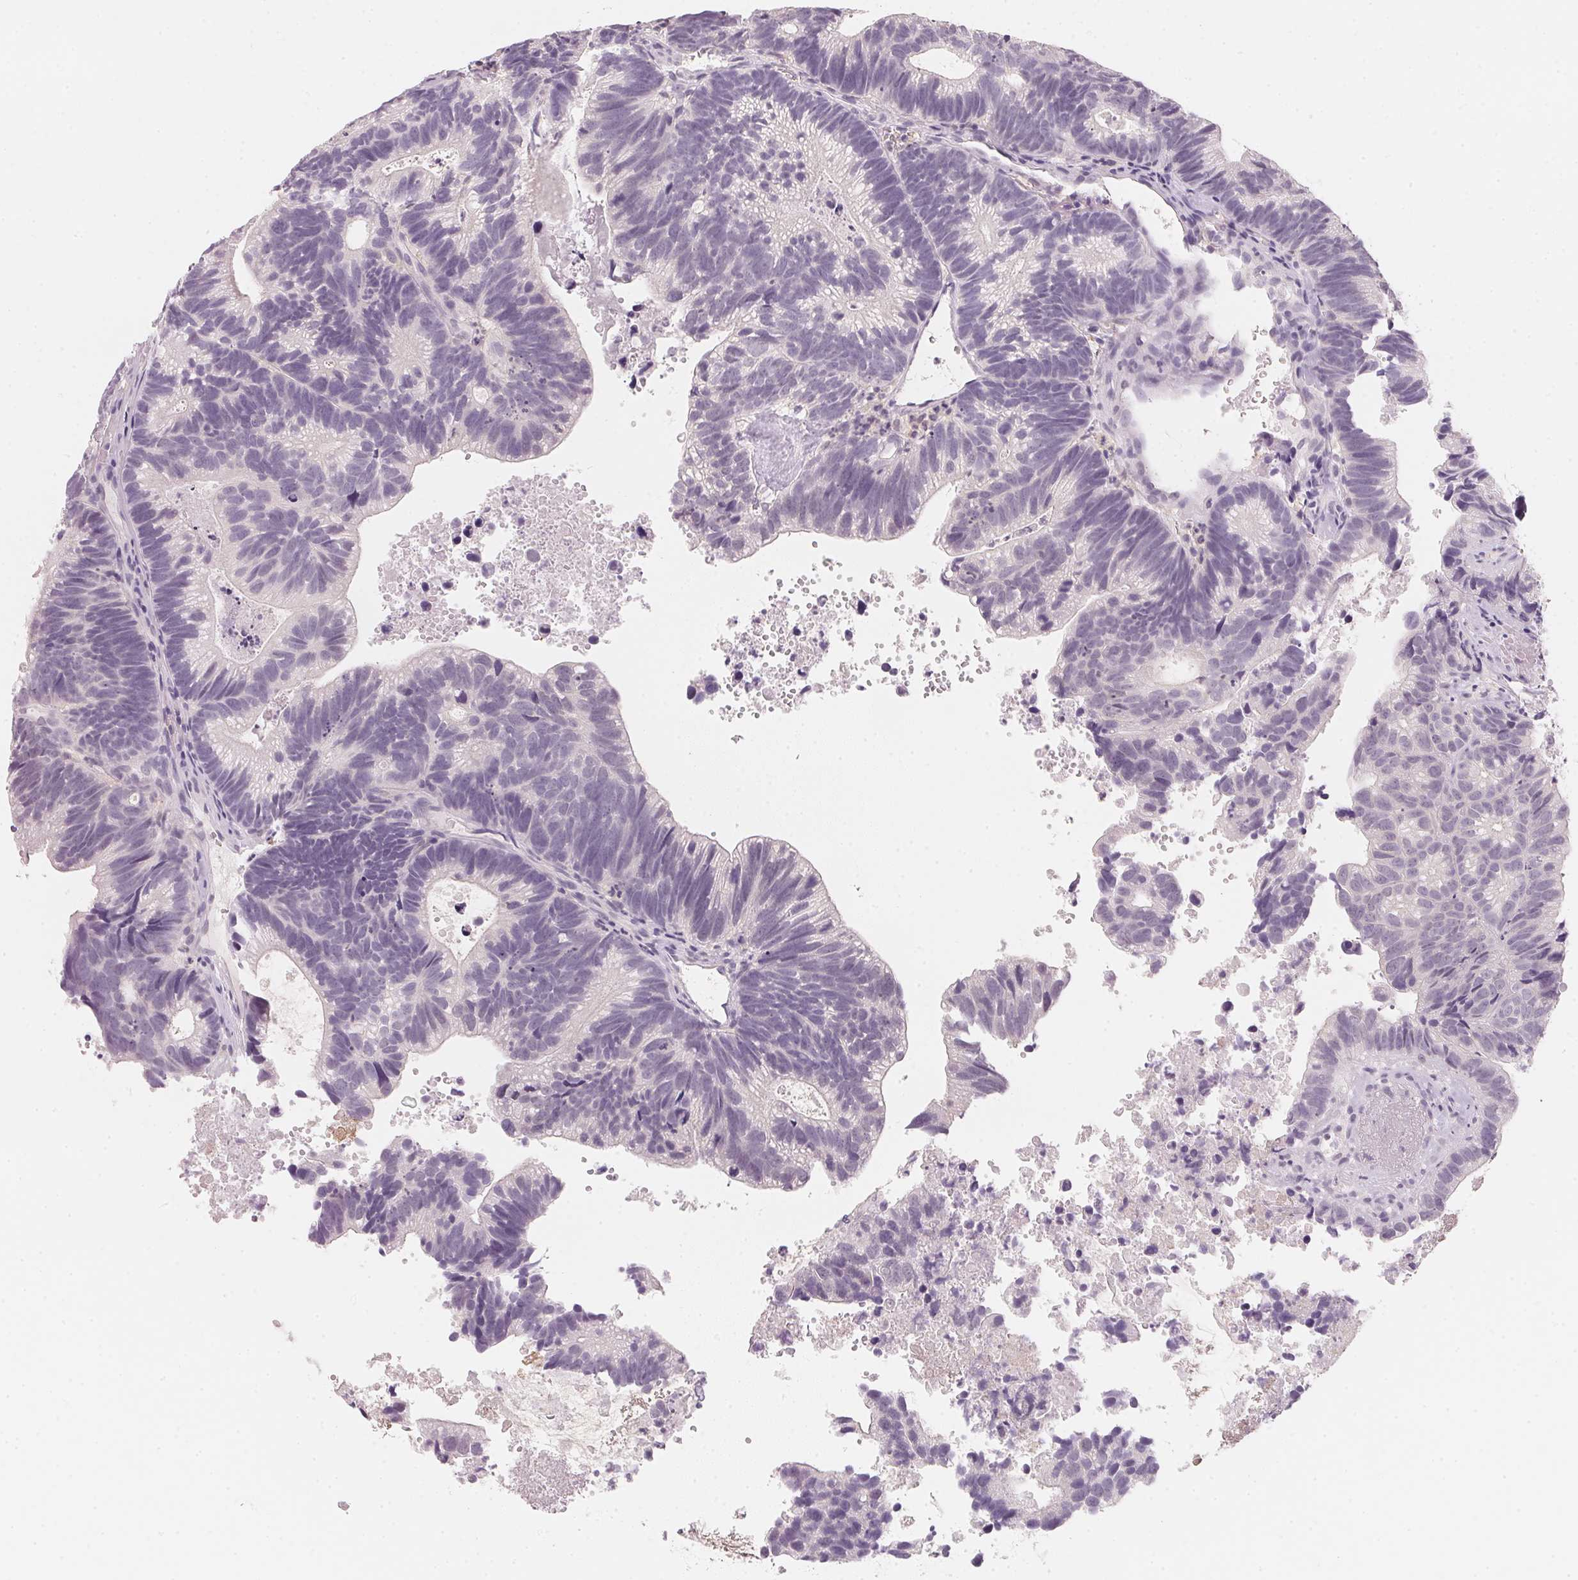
{"staining": {"intensity": "negative", "quantity": "none", "location": "none"}, "tissue": "head and neck cancer", "cell_type": "Tumor cells", "image_type": "cancer", "snomed": [{"axis": "morphology", "description": "Adenocarcinoma, NOS"}, {"axis": "topography", "description": "Head-Neck"}], "caption": "Immunohistochemical staining of head and neck cancer shows no significant staining in tumor cells.", "gene": "CFAP276", "patient": {"sex": "male", "age": 62}}